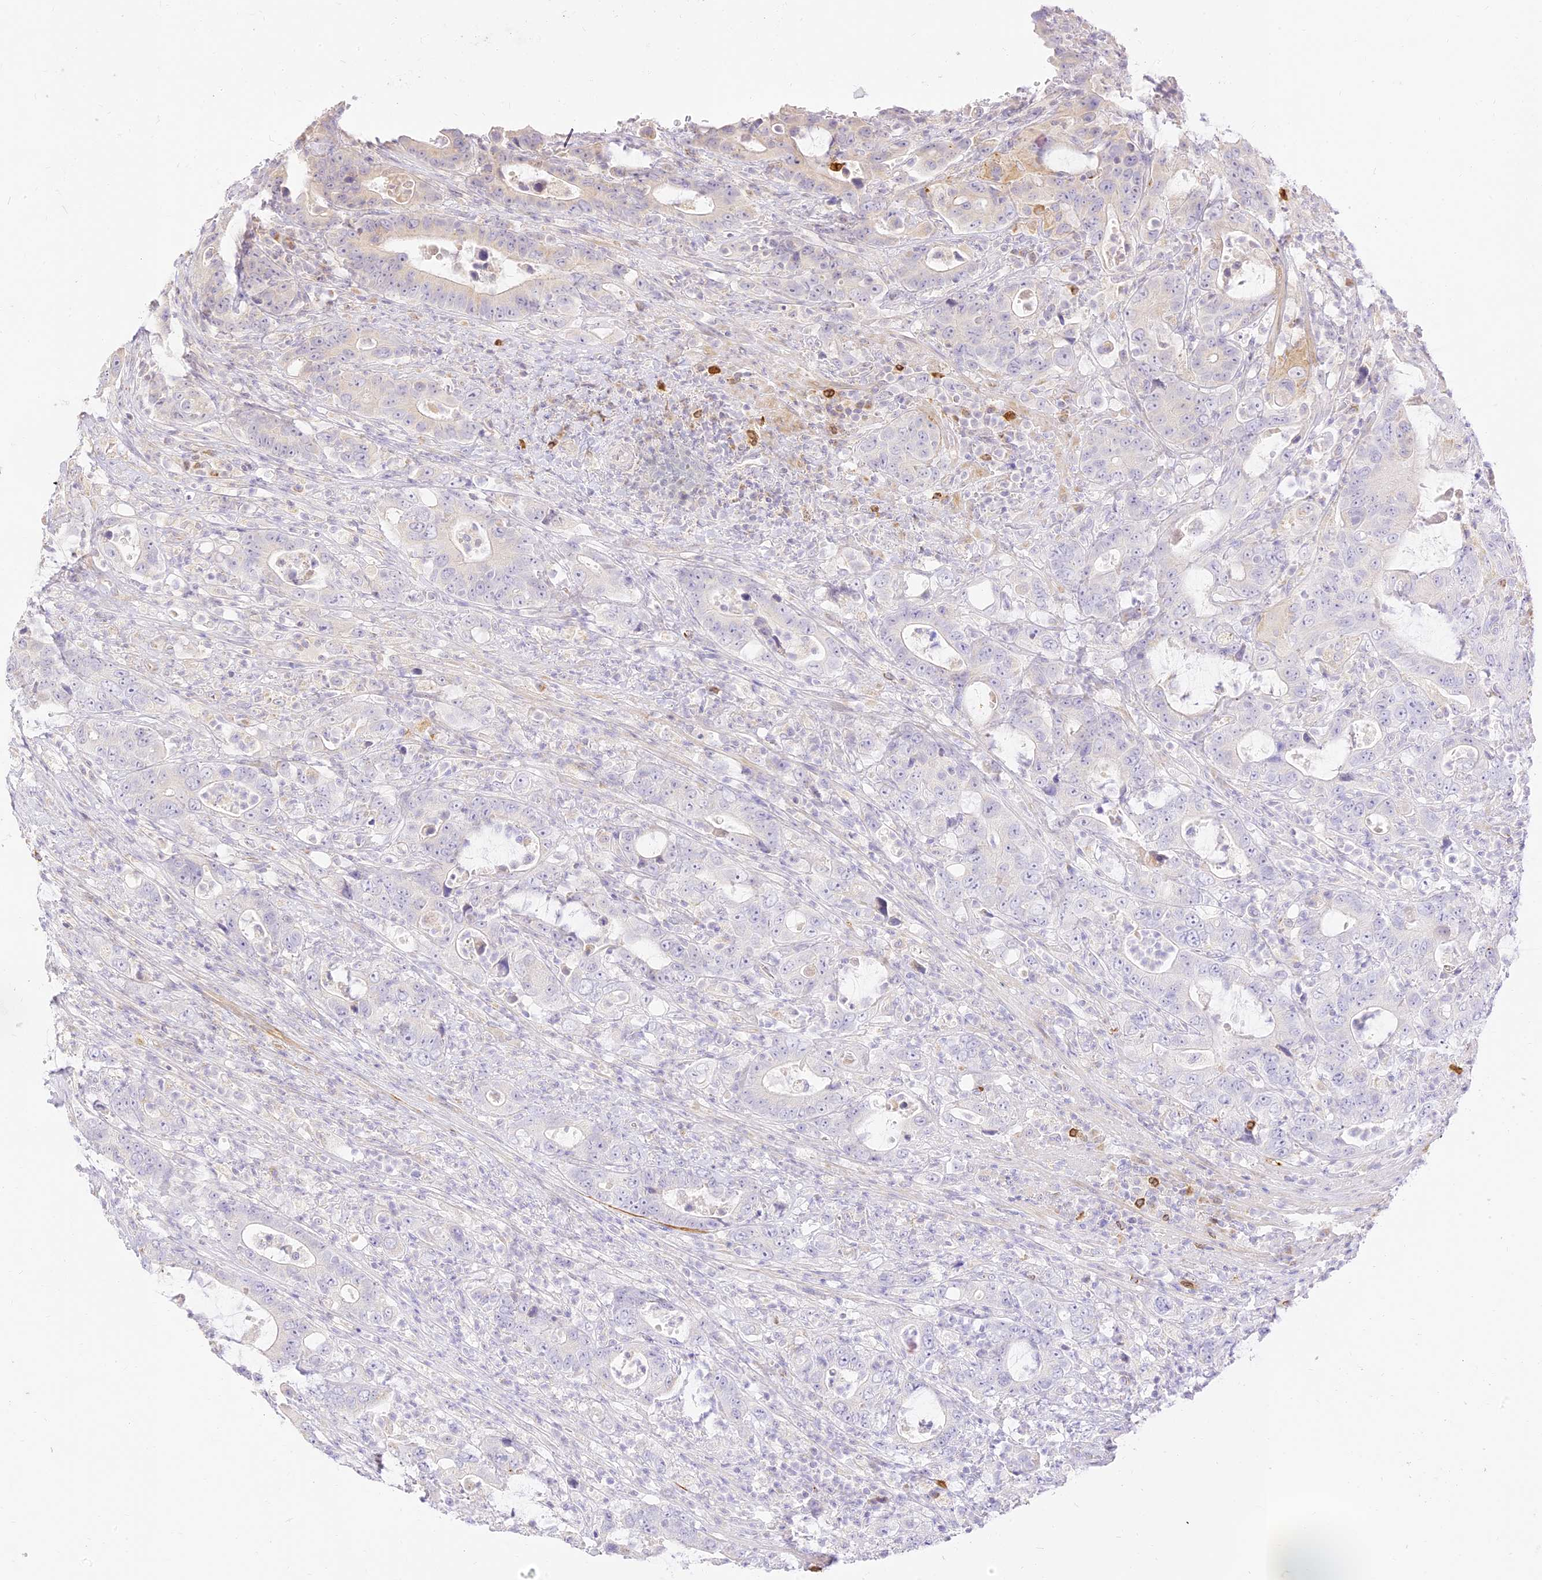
{"staining": {"intensity": "negative", "quantity": "none", "location": "none"}, "tissue": "colorectal cancer", "cell_type": "Tumor cells", "image_type": "cancer", "snomed": [{"axis": "morphology", "description": "Adenocarcinoma, NOS"}, {"axis": "topography", "description": "Colon"}], "caption": "Tumor cells show no significant protein positivity in colorectal cancer (adenocarcinoma).", "gene": "LRRC15", "patient": {"sex": "female", "age": 75}}